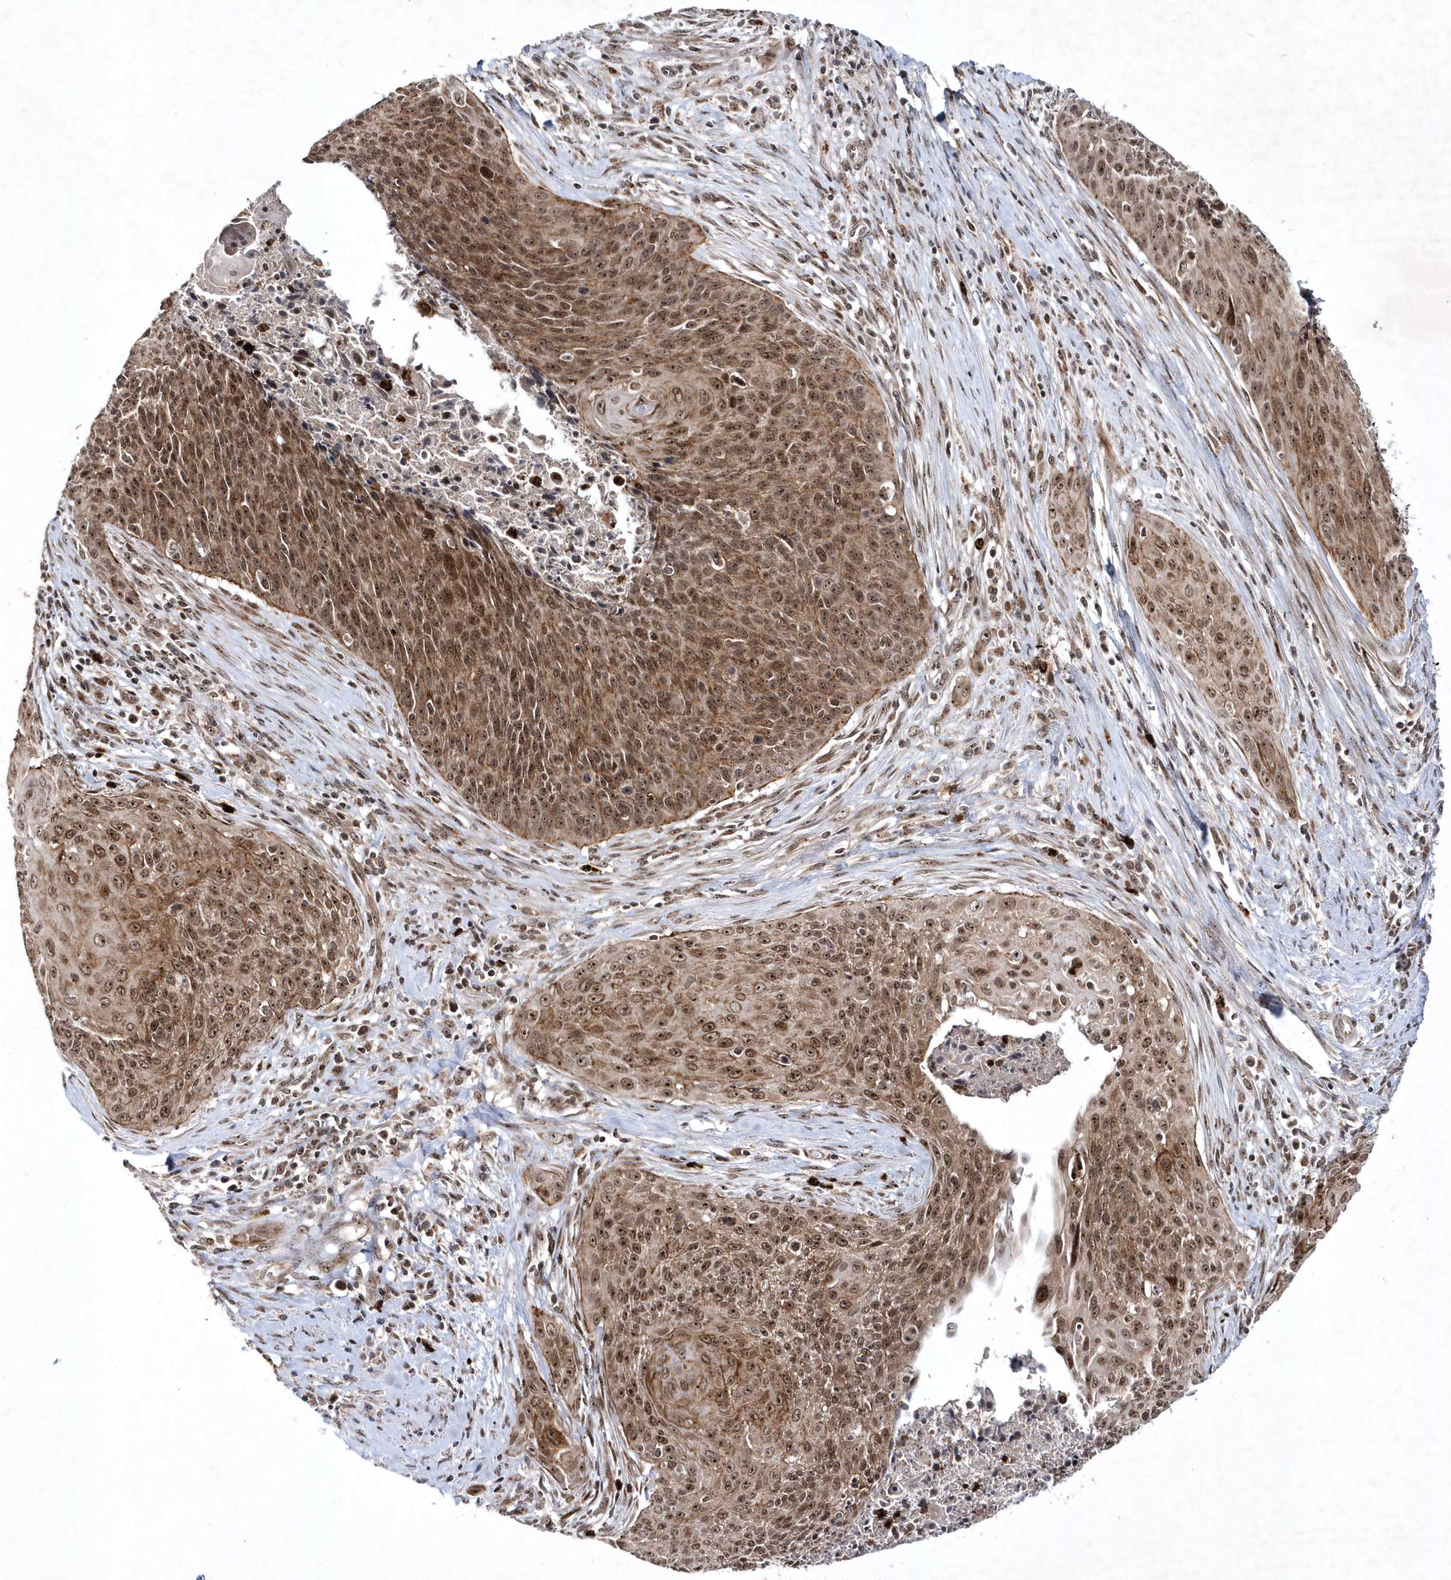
{"staining": {"intensity": "moderate", "quantity": ">75%", "location": "cytoplasmic/membranous,nuclear"}, "tissue": "cervical cancer", "cell_type": "Tumor cells", "image_type": "cancer", "snomed": [{"axis": "morphology", "description": "Squamous cell carcinoma, NOS"}, {"axis": "topography", "description": "Cervix"}], "caption": "Approximately >75% of tumor cells in human squamous cell carcinoma (cervical) show moderate cytoplasmic/membranous and nuclear protein positivity as visualized by brown immunohistochemical staining.", "gene": "SOWAHB", "patient": {"sex": "female", "age": 55}}